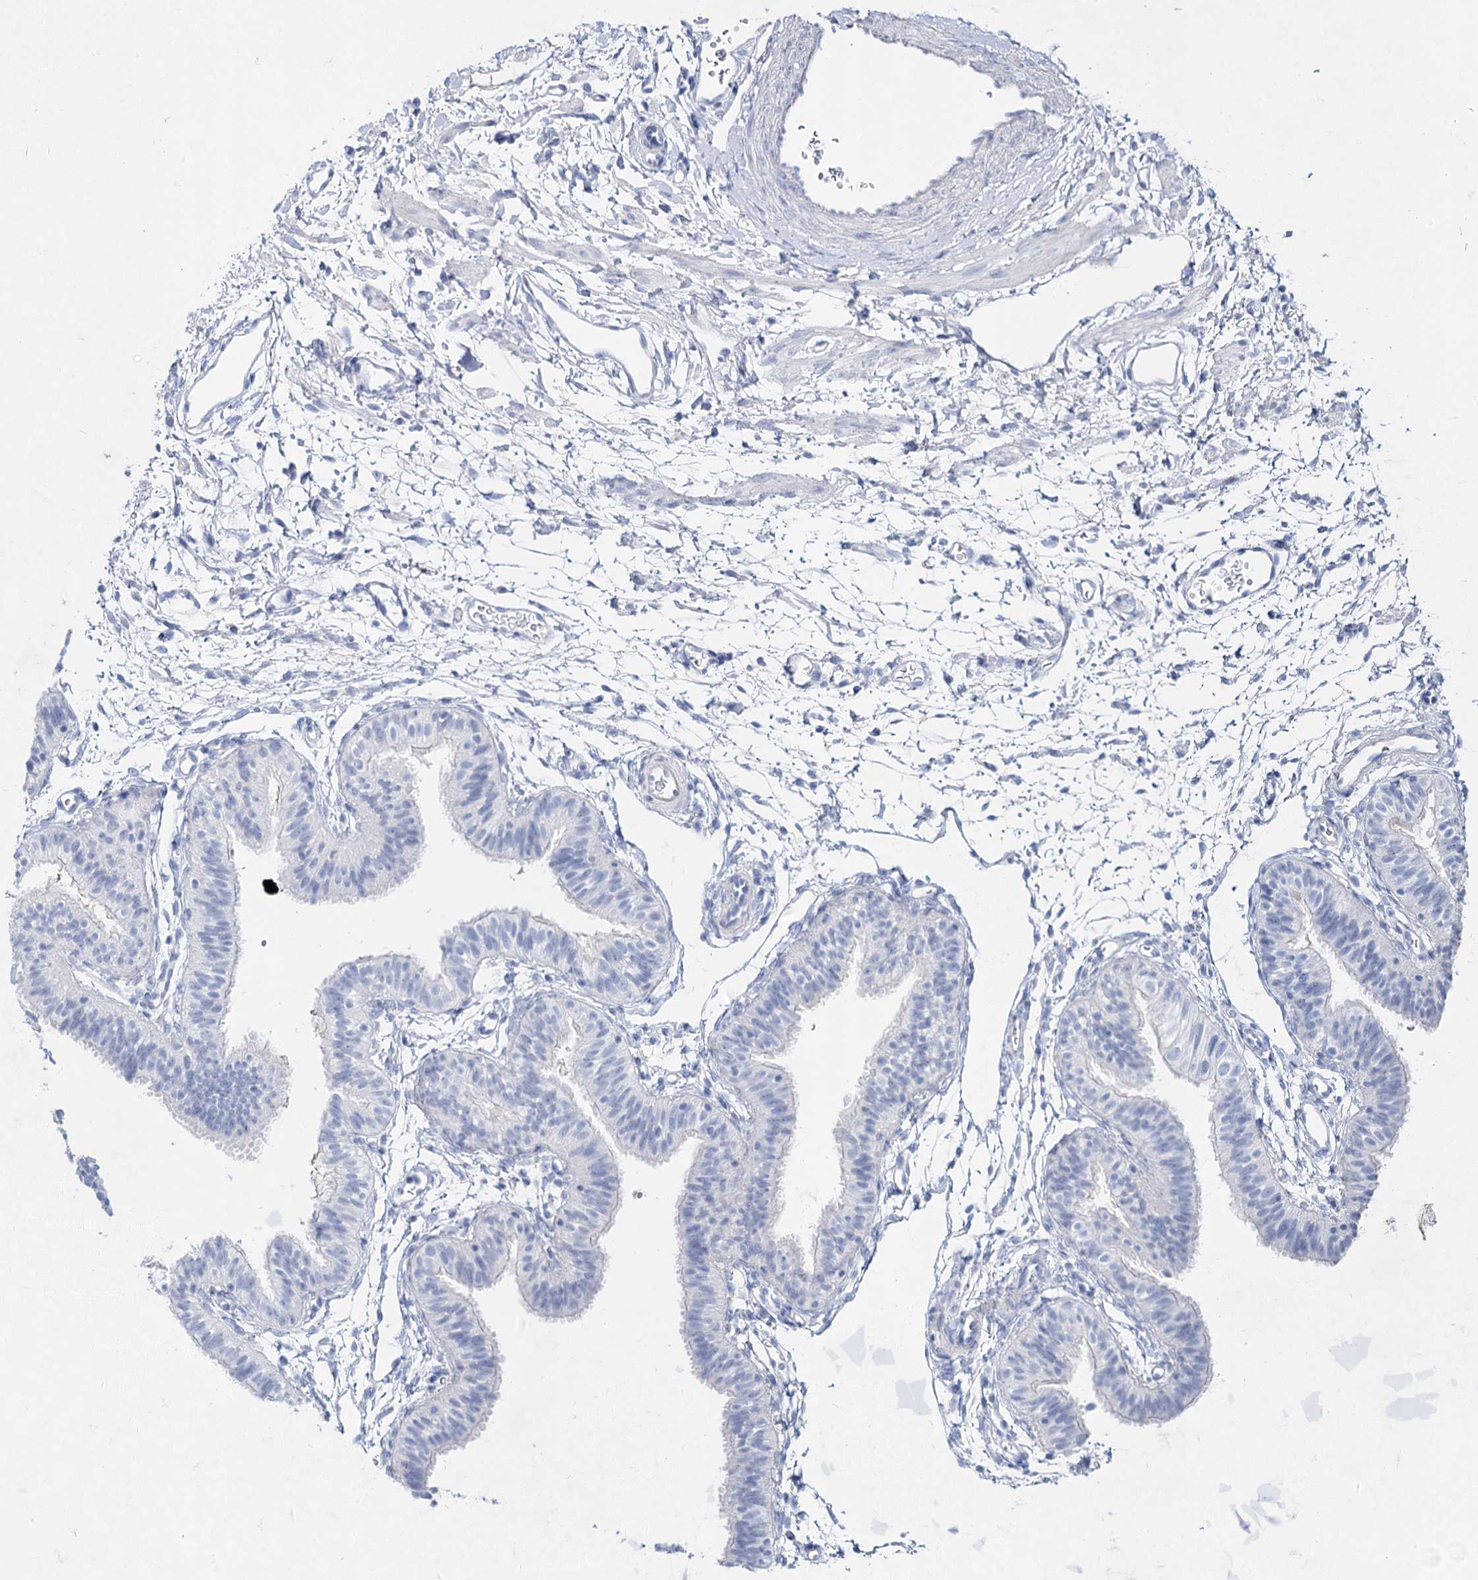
{"staining": {"intensity": "negative", "quantity": "none", "location": "none"}, "tissue": "fallopian tube", "cell_type": "Glandular cells", "image_type": "normal", "snomed": [{"axis": "morphology", "description": "Normal tissue, NOS"}, {"axis": "topography", "description": "Fallopian tube"}], "caption": "This is an immunohistochemistry (IHC) image of unremarkable human fallopian tube. There is no expression in glandular cells.", "gene": "ACRV1", "patient": {"sex": "female", "age": 35}}